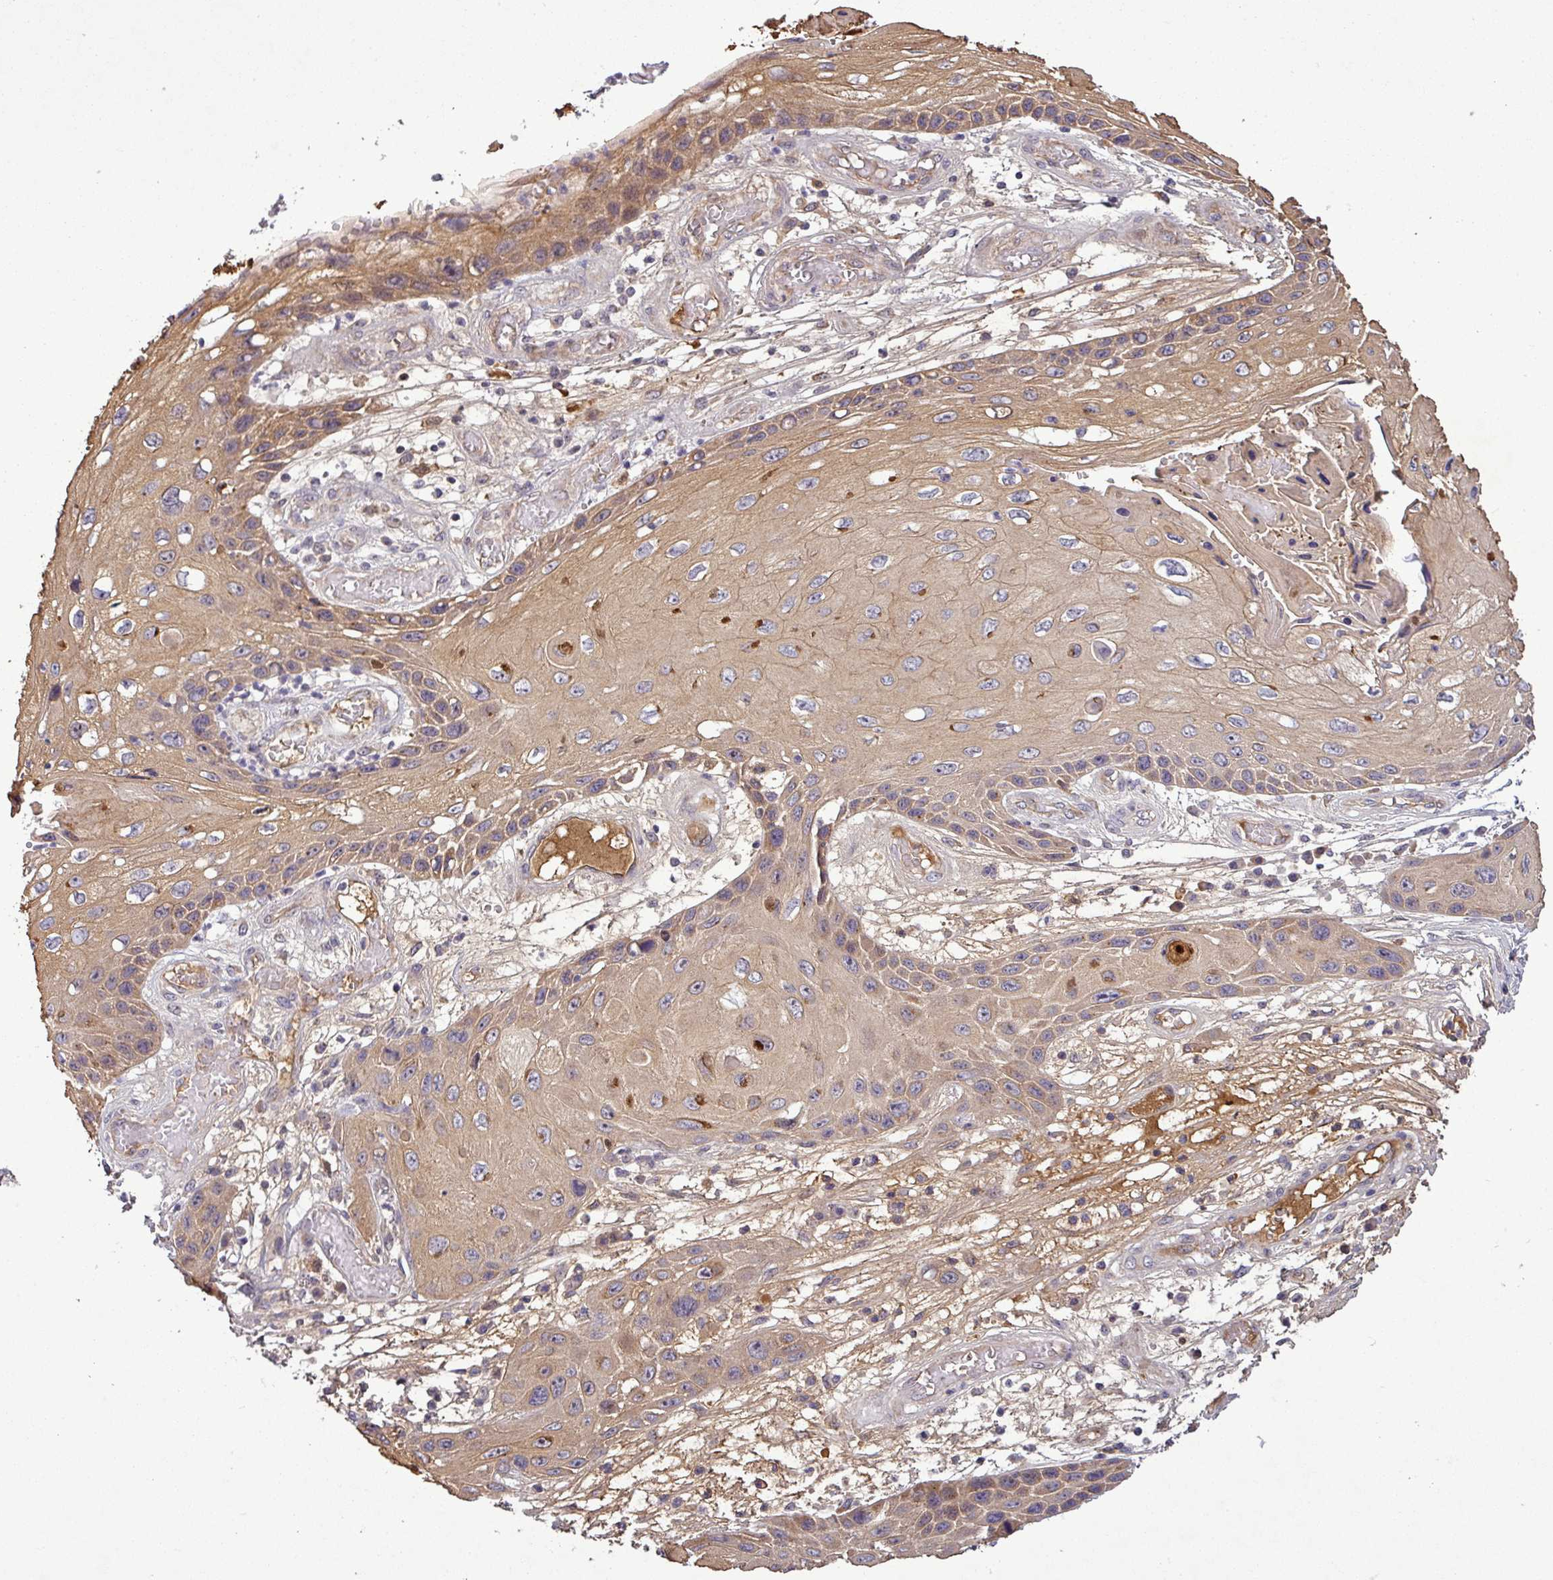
{"staining": {"intensity": "moderate", "quantity": ">75%", "location": "cytoplasmic/membranous"}, "tissue": "skin cancer", "cell_type": "Tumor cells", "image_type": "cancer", "snomed": [{"axis": "morphology", "description": "Squamous cell carcinoma, NOS"}, {"axis": "topography", "description": "Skin"}, {"axis": "topography", "description": "Vulva"}], "caption": "Squamous cell carcinoma (skin) was stained to show a protein in brown. There is medium levels of moderate cytoplasmic/membranous expression in approximately >75% of tumor cells.", "gene": "PCDH1", "patient": {"sex": "female", "age": 44}}